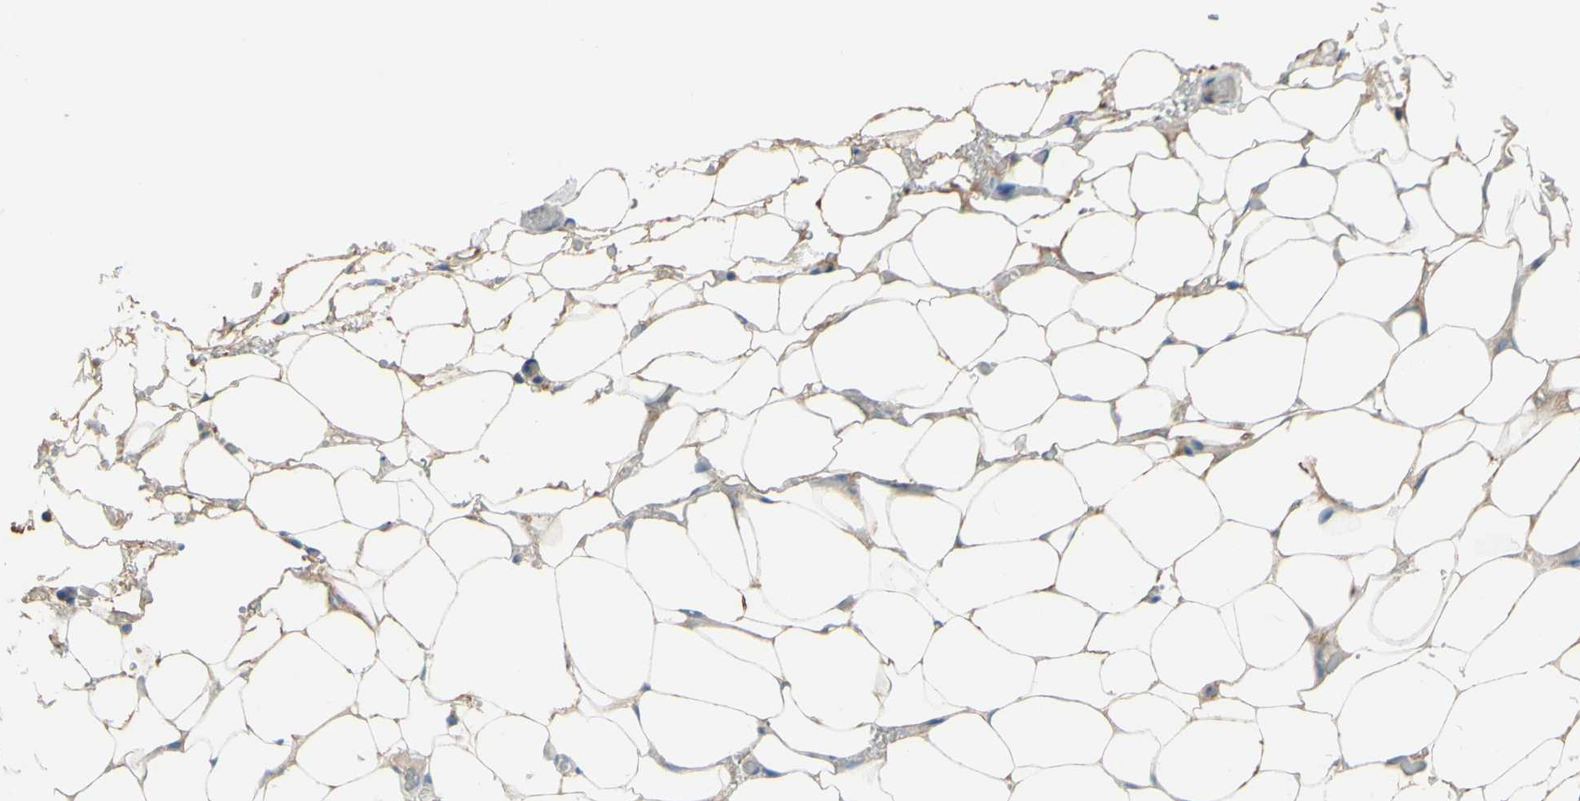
{"staining": {"intensity": "weak", "quantity": "25%-75%", "location": "cytoplasmic/membranous"}, "tissue": "adipose tissue", "cell_type": "Adipocytes", "image_type": "normal", "snomed": [{"axis": "morphology", "description": "Normal tissue, NOS"}, {"axis": "topography", "description": "Peripheral nerve tissue"}], "caption": "Brown immunohistochemical staining in unremarkable adipose tissue displays weak cytoplasmic/membranous positivity in approximately 25%-75% of adipocytes. Immunohistochemistry (ihc) stains the protein of interest in brown and the nuclei are stained blue.", "gene": "DKK3", "patient": {"sex": "male", "age": 70}}